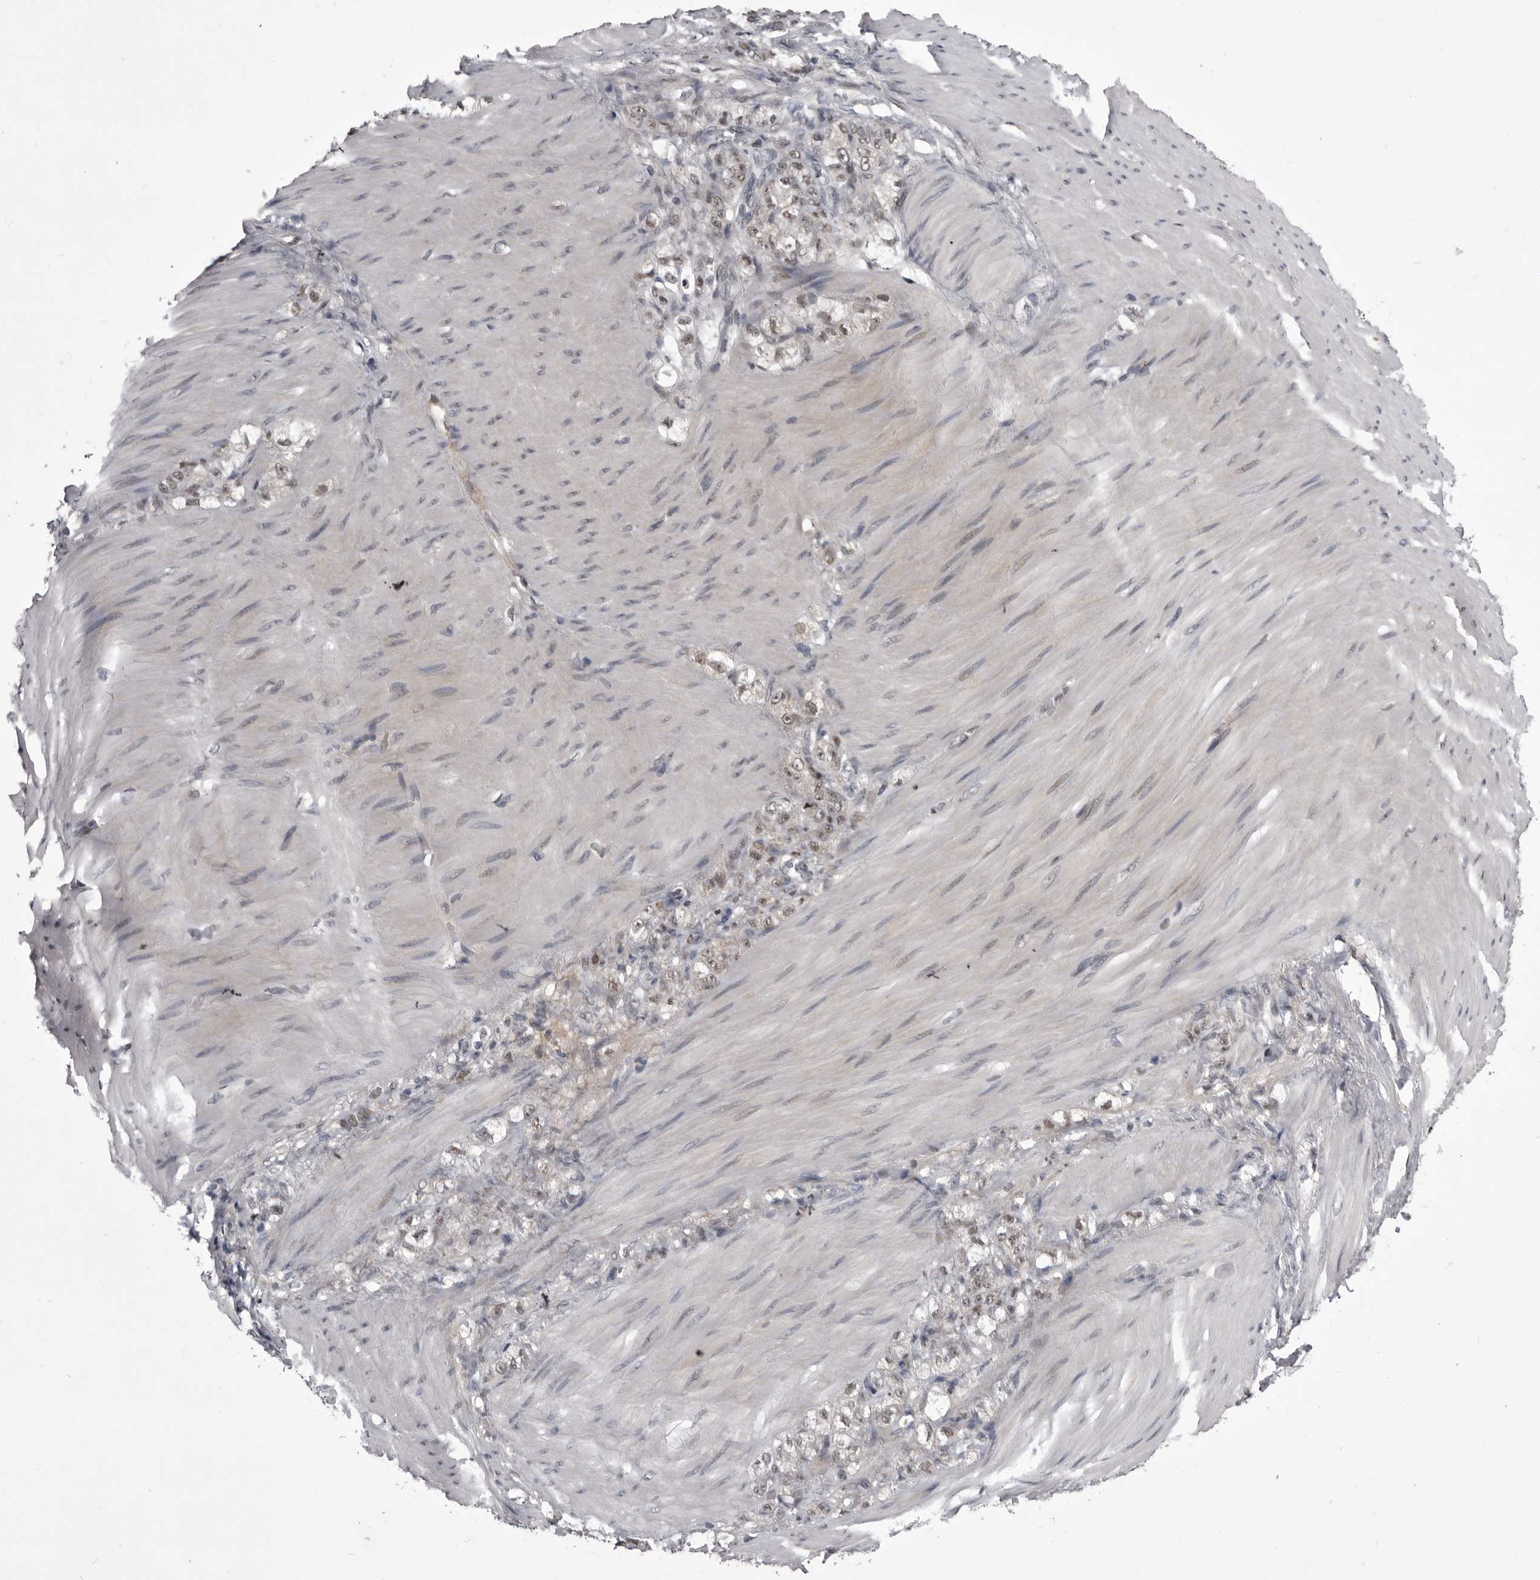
{"staining": {"intensity": "weak", "quantity": "<25%", "location": "nuclear"}, "tissue": "stomach cancer", "cell_type": "Tumor cells", "image_type": "cancer", "snomed": [{"axis": "morphology", "description": "Normal tissue, NOS"}, {"axis": "morphology", "description": "Adenocarcinoma, NOS"}, {"axis": "topography", "description": "Stomach"}], "caption": "Immunohistochemistry photomicrograph of neoplastic tissue: stomach cancer (adenocarcinoma) stained with DAB (3,3'-diaminobenzidine) shows no significant protein expression in tumor cells. (Stains: DAB (3,3'-diaminobenzidine) immunohistochemistry (IHC) with hematoxylin counter stain, Microscopy: brightfield microscopy at high magnification).", "gene": "PRPF3", "patient": {"sex": "male", "age": 82}}